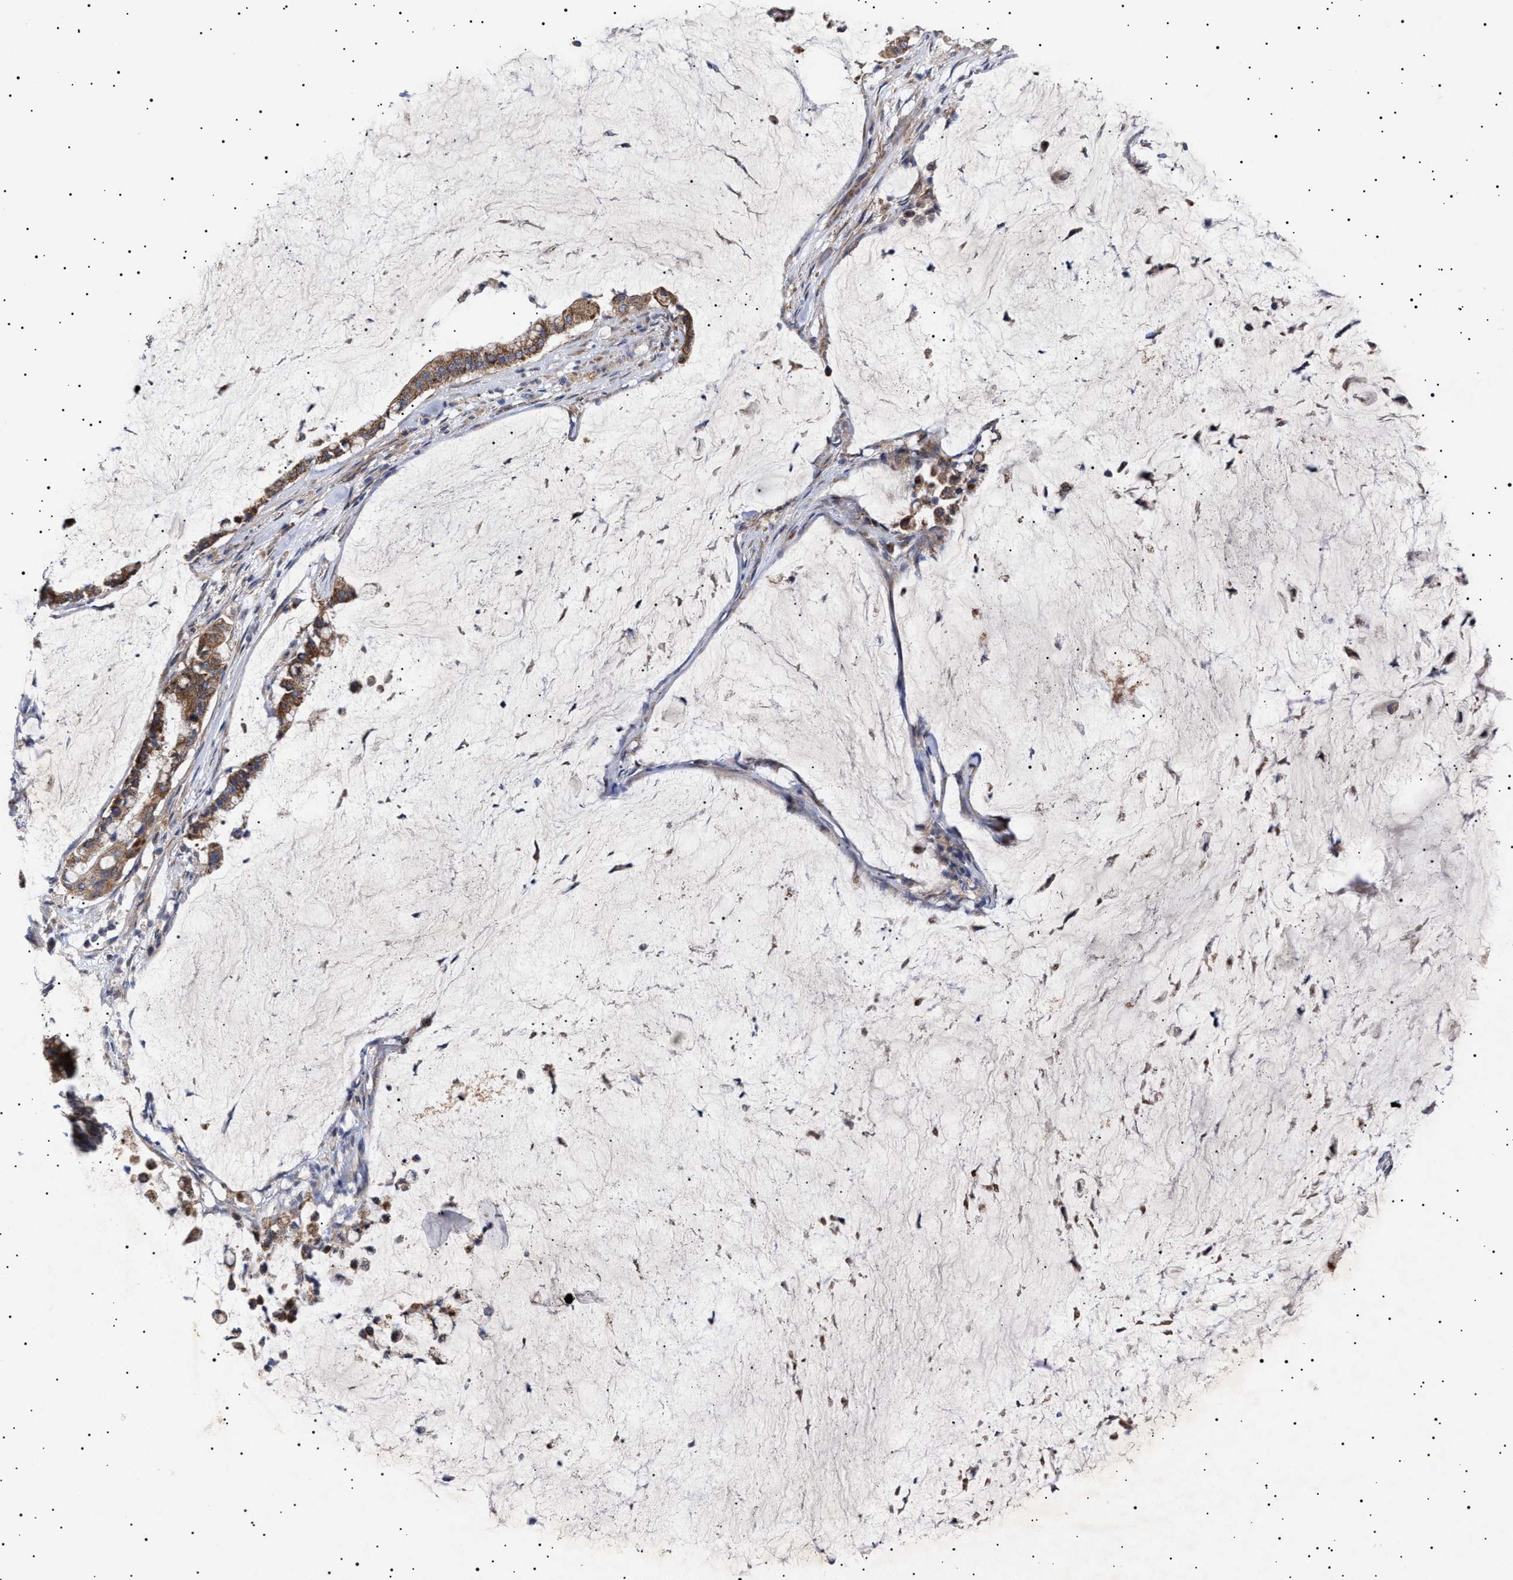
{"staining": {"intensity": "moderate", "quantity": ">75%", "location": "cytoplasmic/membranous"}, "tissue": "pancreatic cancer", "cell_type": "Tumor cells", "image_type": "cancer", "snomed": [{"axis": "morphology", "description": "Adenocarcinoma, NOS"}, {"axis": "topography", "description": "Pancreas"}], "caption": "The histopathology image reveals immunohistochemical staining of pancreatic cancer (adenocarcinoma). There is moderate cytoplasmic/membranous positivity is present in about >75% of tumor cells. (DAB (3,3'-diaminobenzidine) = brown stain, brightfield microscopy at high magnification).", "gene": "MRPL10", "patient": {"sex": "male", "age": 41}}